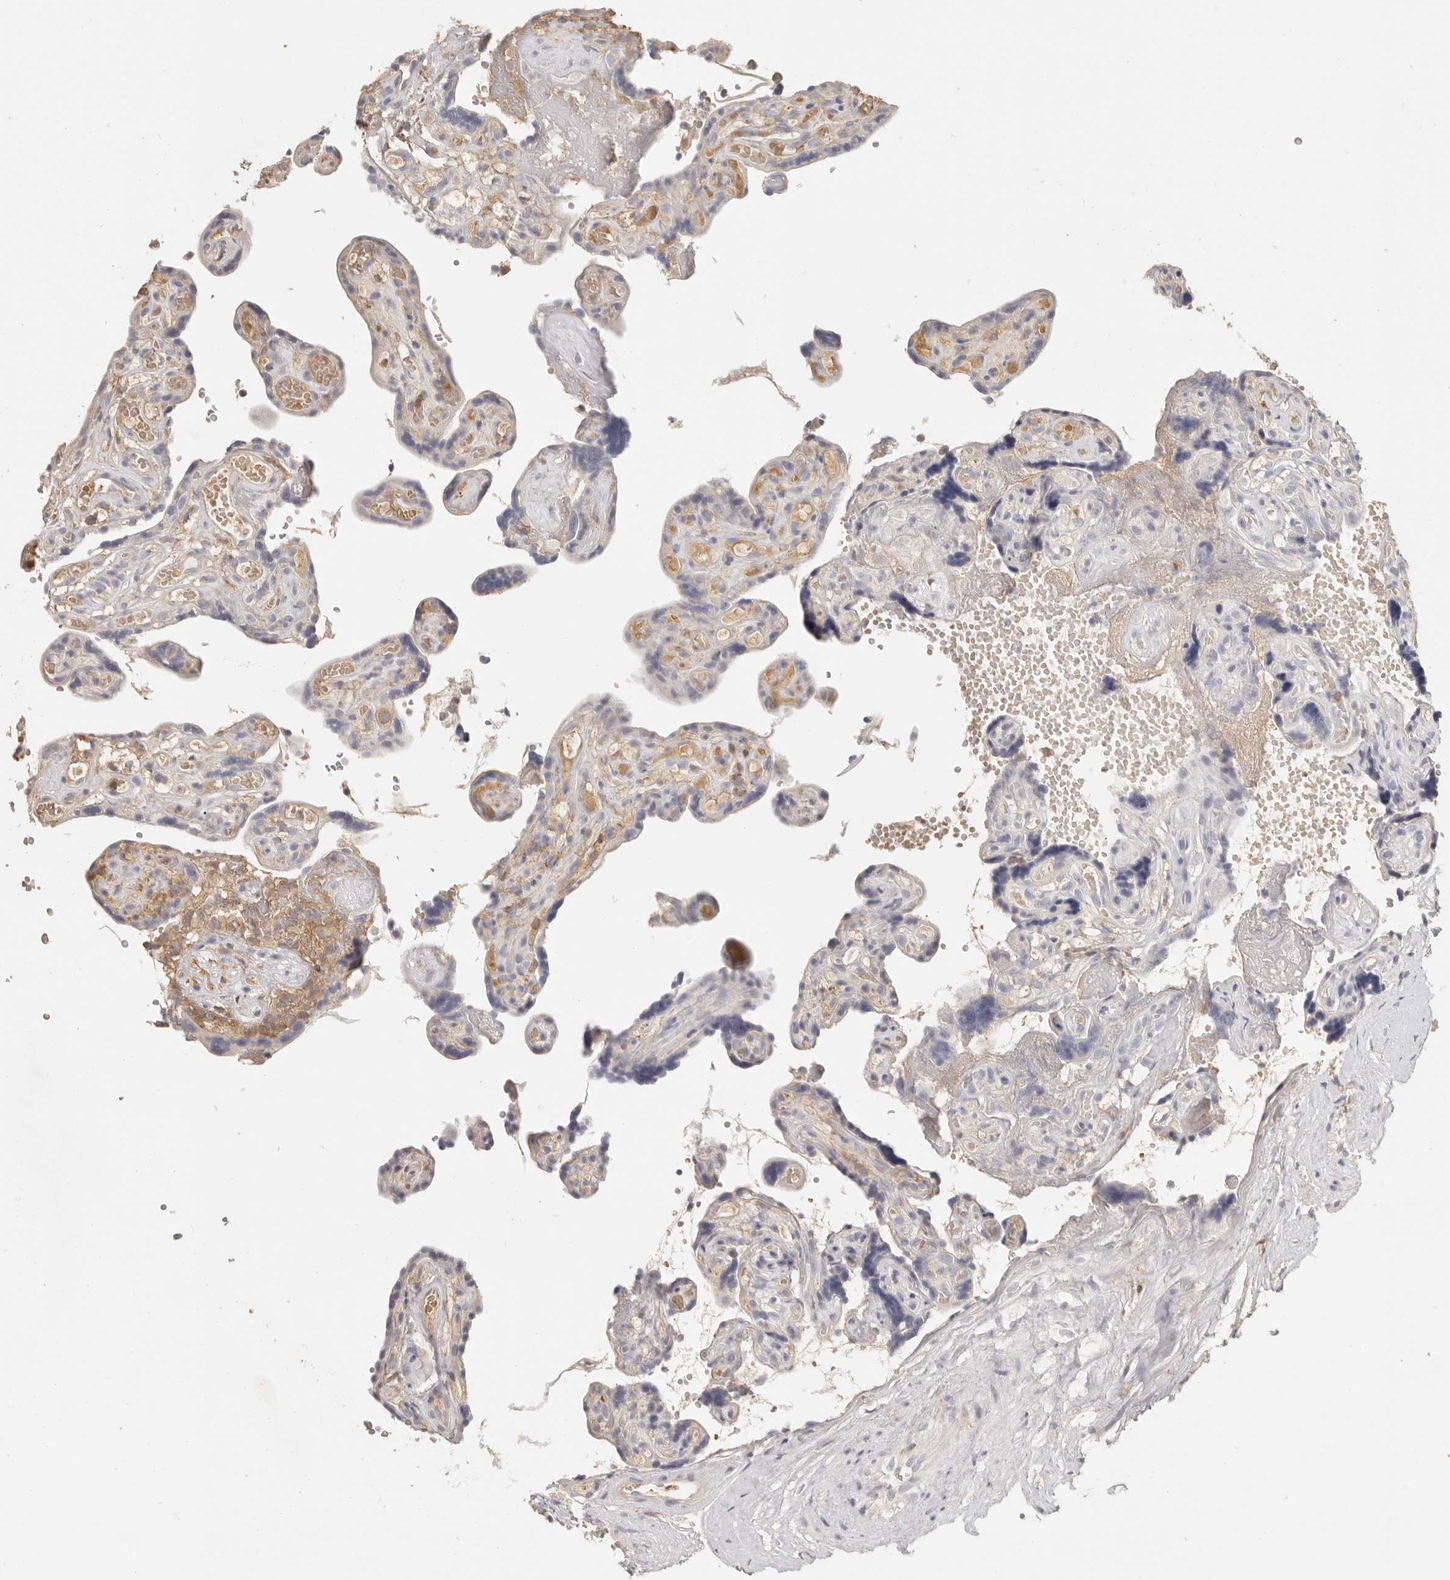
{"staining": {"intensity": "negative", "quantity": "none", "location": "none"}, "tissue": "placenta", "cell_type": "Decidual cells", "image_type": "normal", "snomed": [{"axis": "morphology", "description": "Normal tissue, NOS"}, {"axis": "topography", "description": "Placenta"}], "caption": "A histopathology image of placenta stained for a protein reveals no brown staining in decidual cells.", "gene": "CSK", "patient": {"sex": "female", "age": 30}}